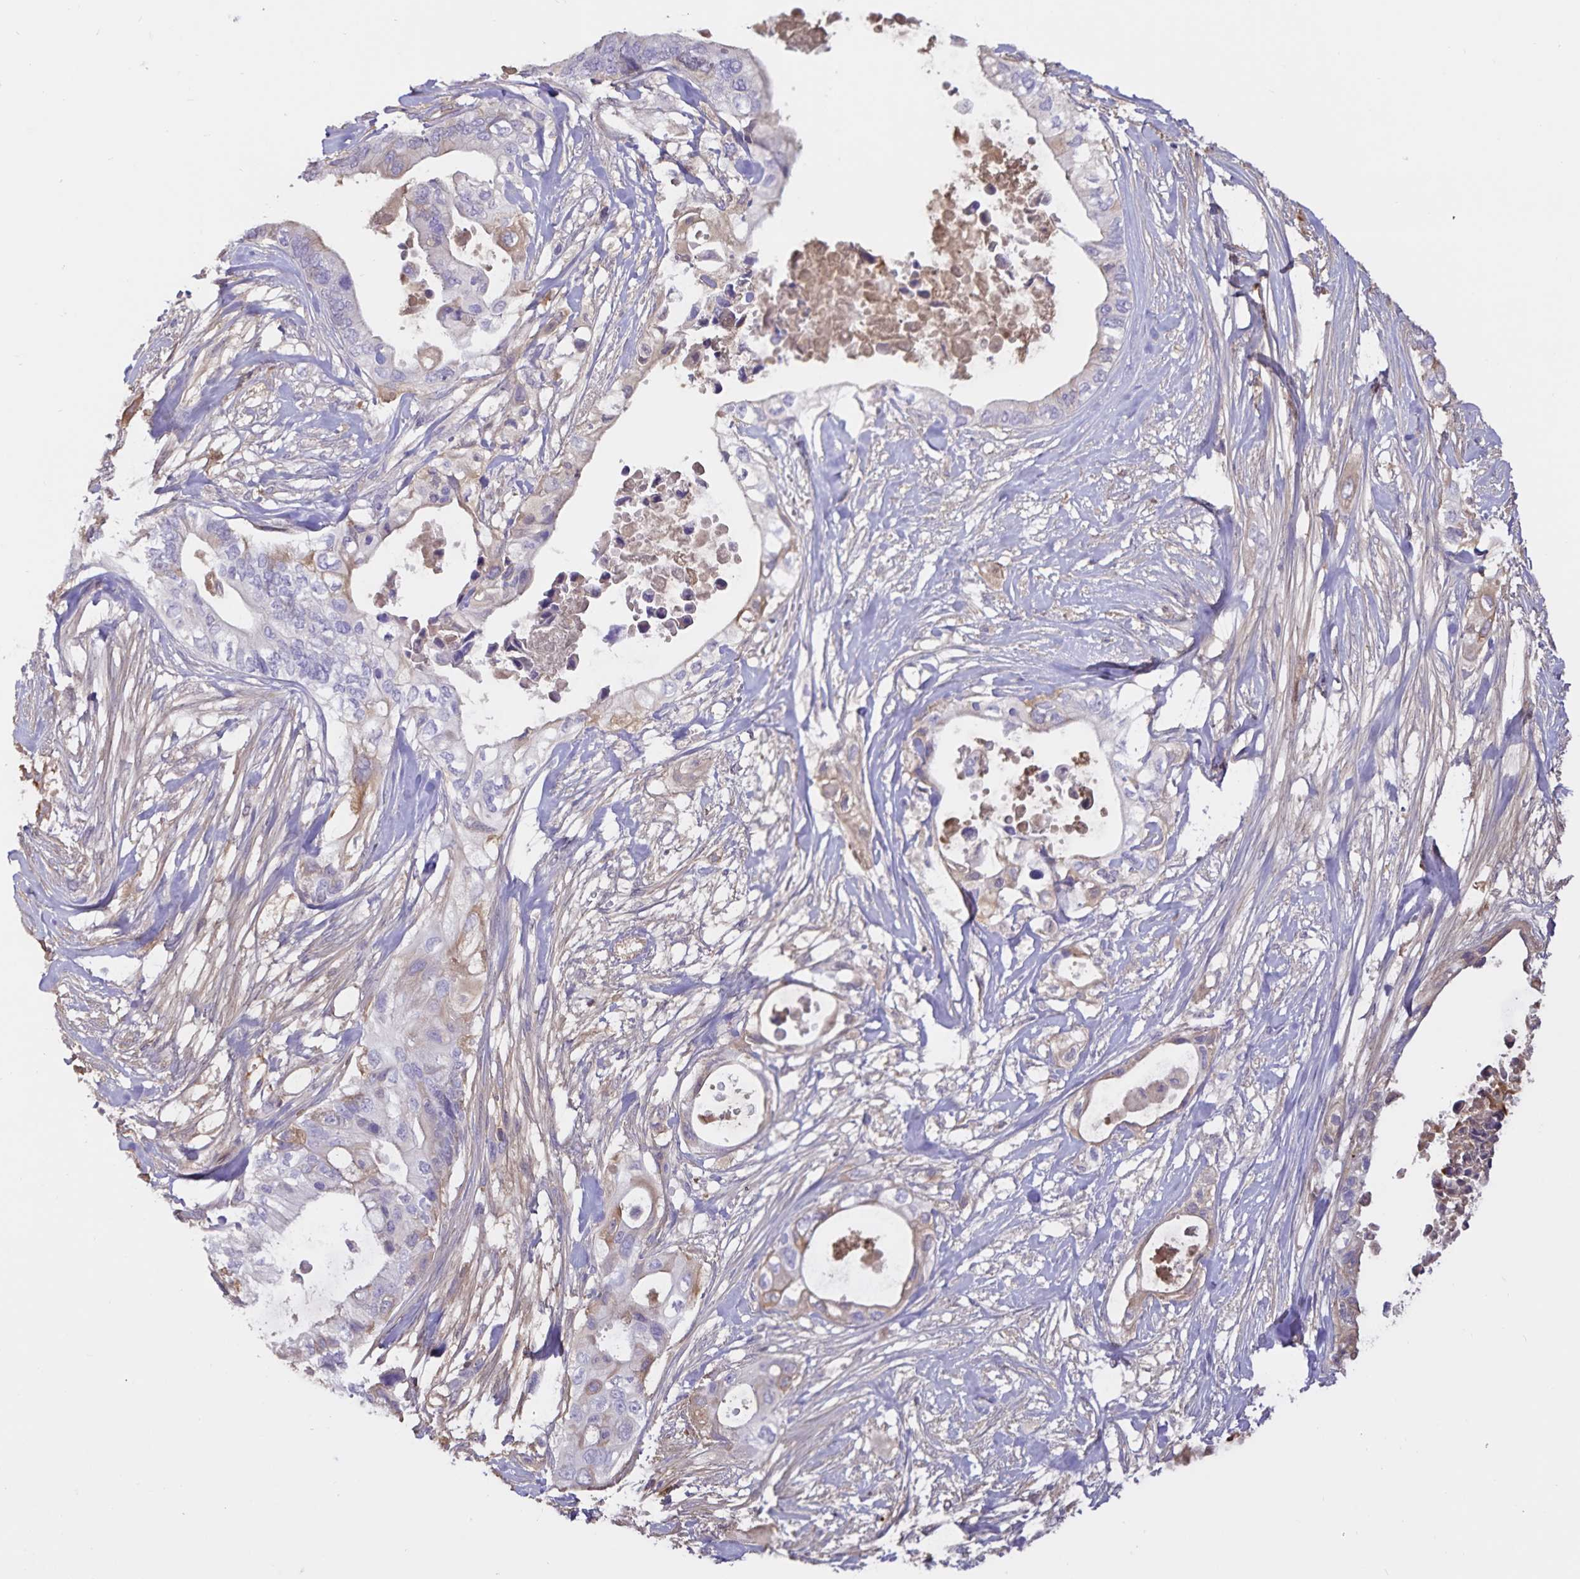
{"staining": {"intensity": "negative", "quantity": "none", "location": "none"}, "tissue": "pancreatic cancer", "cell_type": "Tumor cells", "image_type": "cancer", "snomed": [{"axis": "morphology", "description": "Adenocarcinoma, NOS"}, {"axis": "topography", "description": "Pancreas"}], "caption": "Protein analysis of pancreatic cancer demonstrates no significant expression in tumor cells.", "gene": "FGG", "patient": {"sex": "female", "age": 63}}